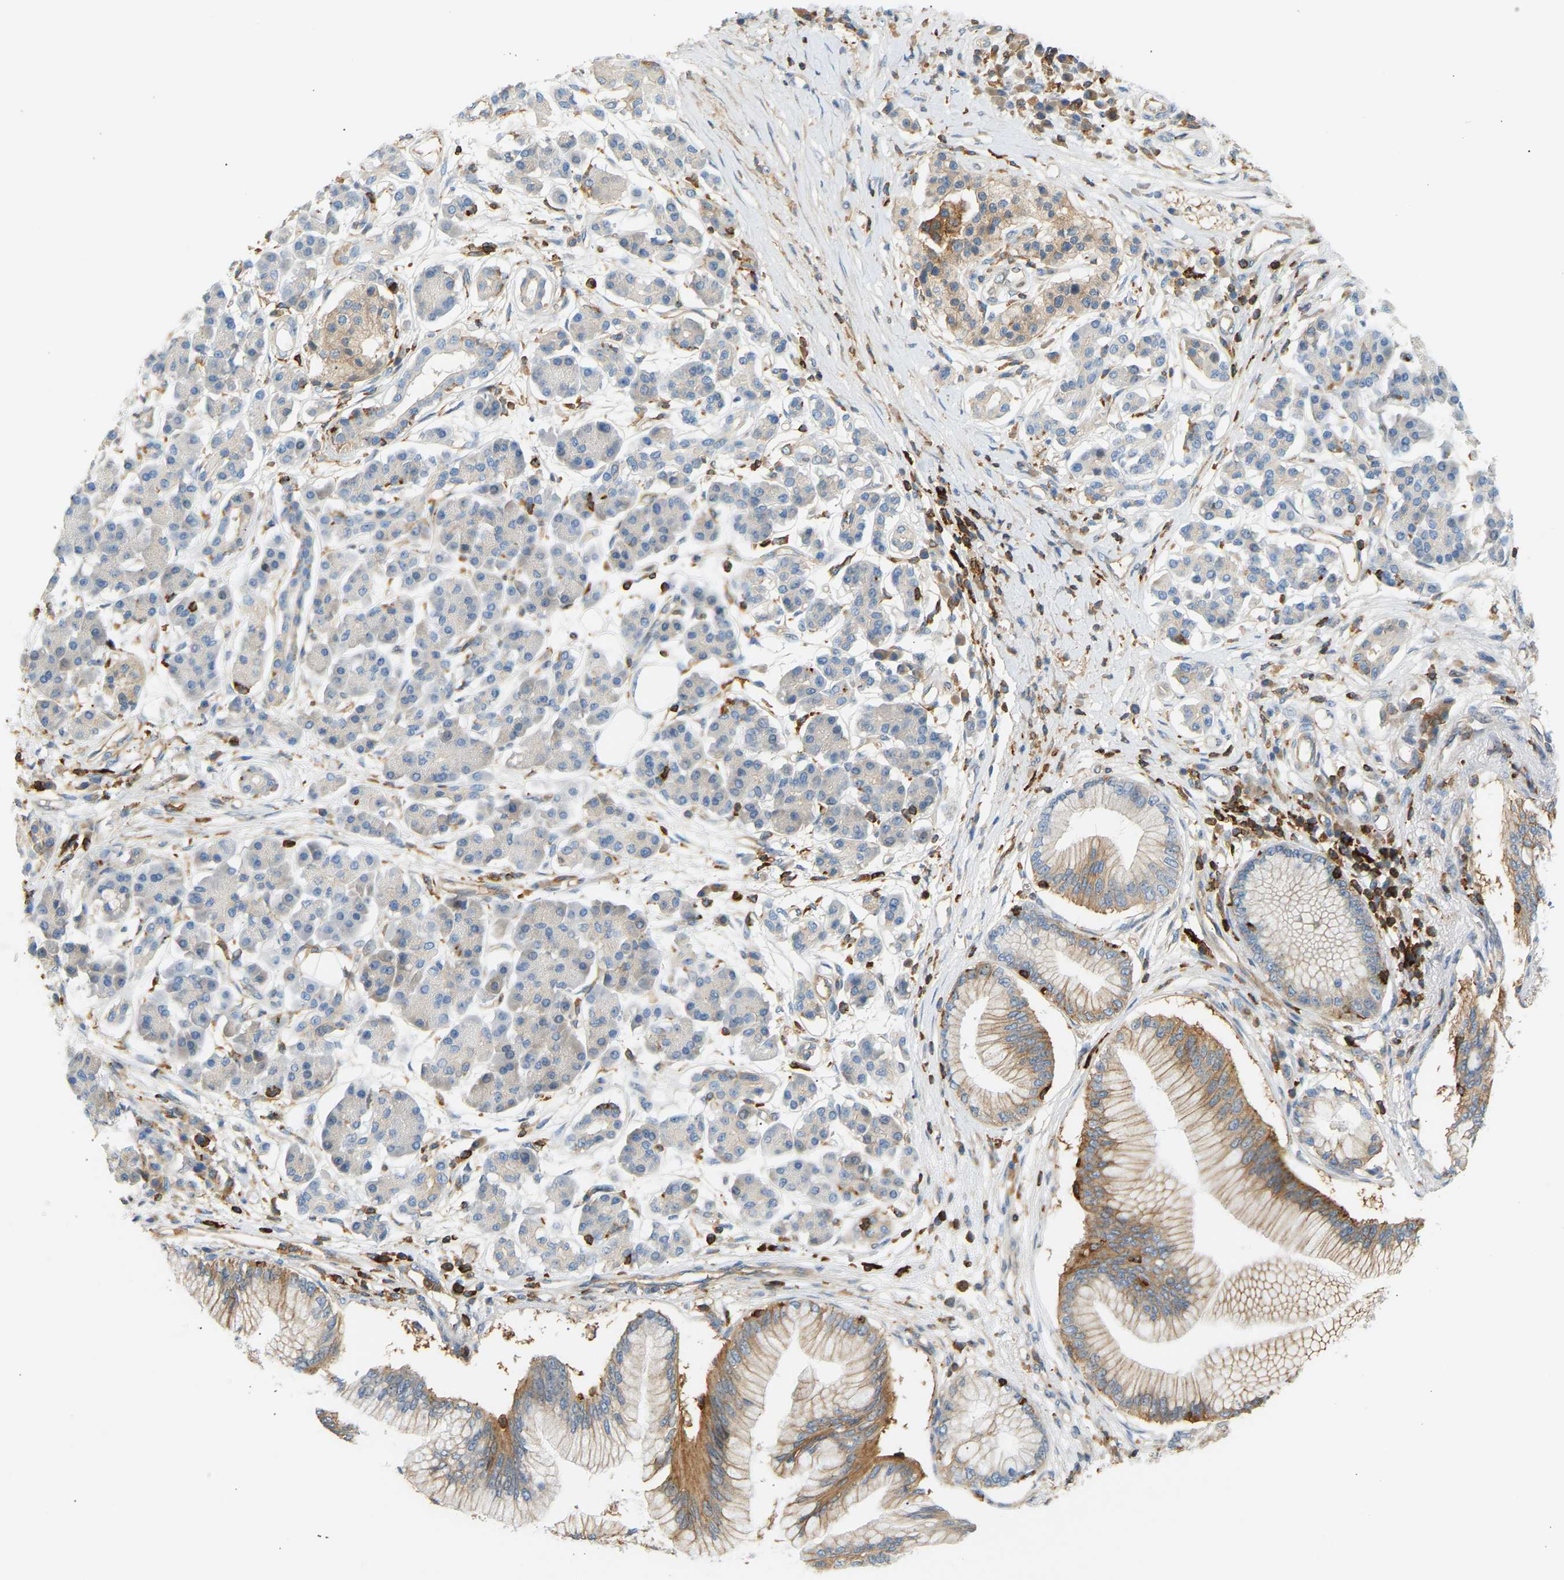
{"staining": {"intensity": "moderate", "quantity": "<25%", "location": "cytoplasmic/membranous"}, "tissue": "pancreatic cancer", "cell_type": "Tumor cells", "image_type": "cancer", "snomed": [{"axis": "morphology", "description": "Adenocarcinoma, NOS"}, {"axis": "topography", "description": "Pancreas"}], "caption": "Immunohistochemistry histopathology image of neoplastic tissue: pancreatic adenocarcinoma stained using immunohistochemistry reveals low levels of moderate protein expression localized specifically in the cytoplasmic/membranous of tumor cells, appearing as a cytoplasmic/membranous brown color.", "gene": "FNBP1", "patient": {"sex": "male", "age": 77}}